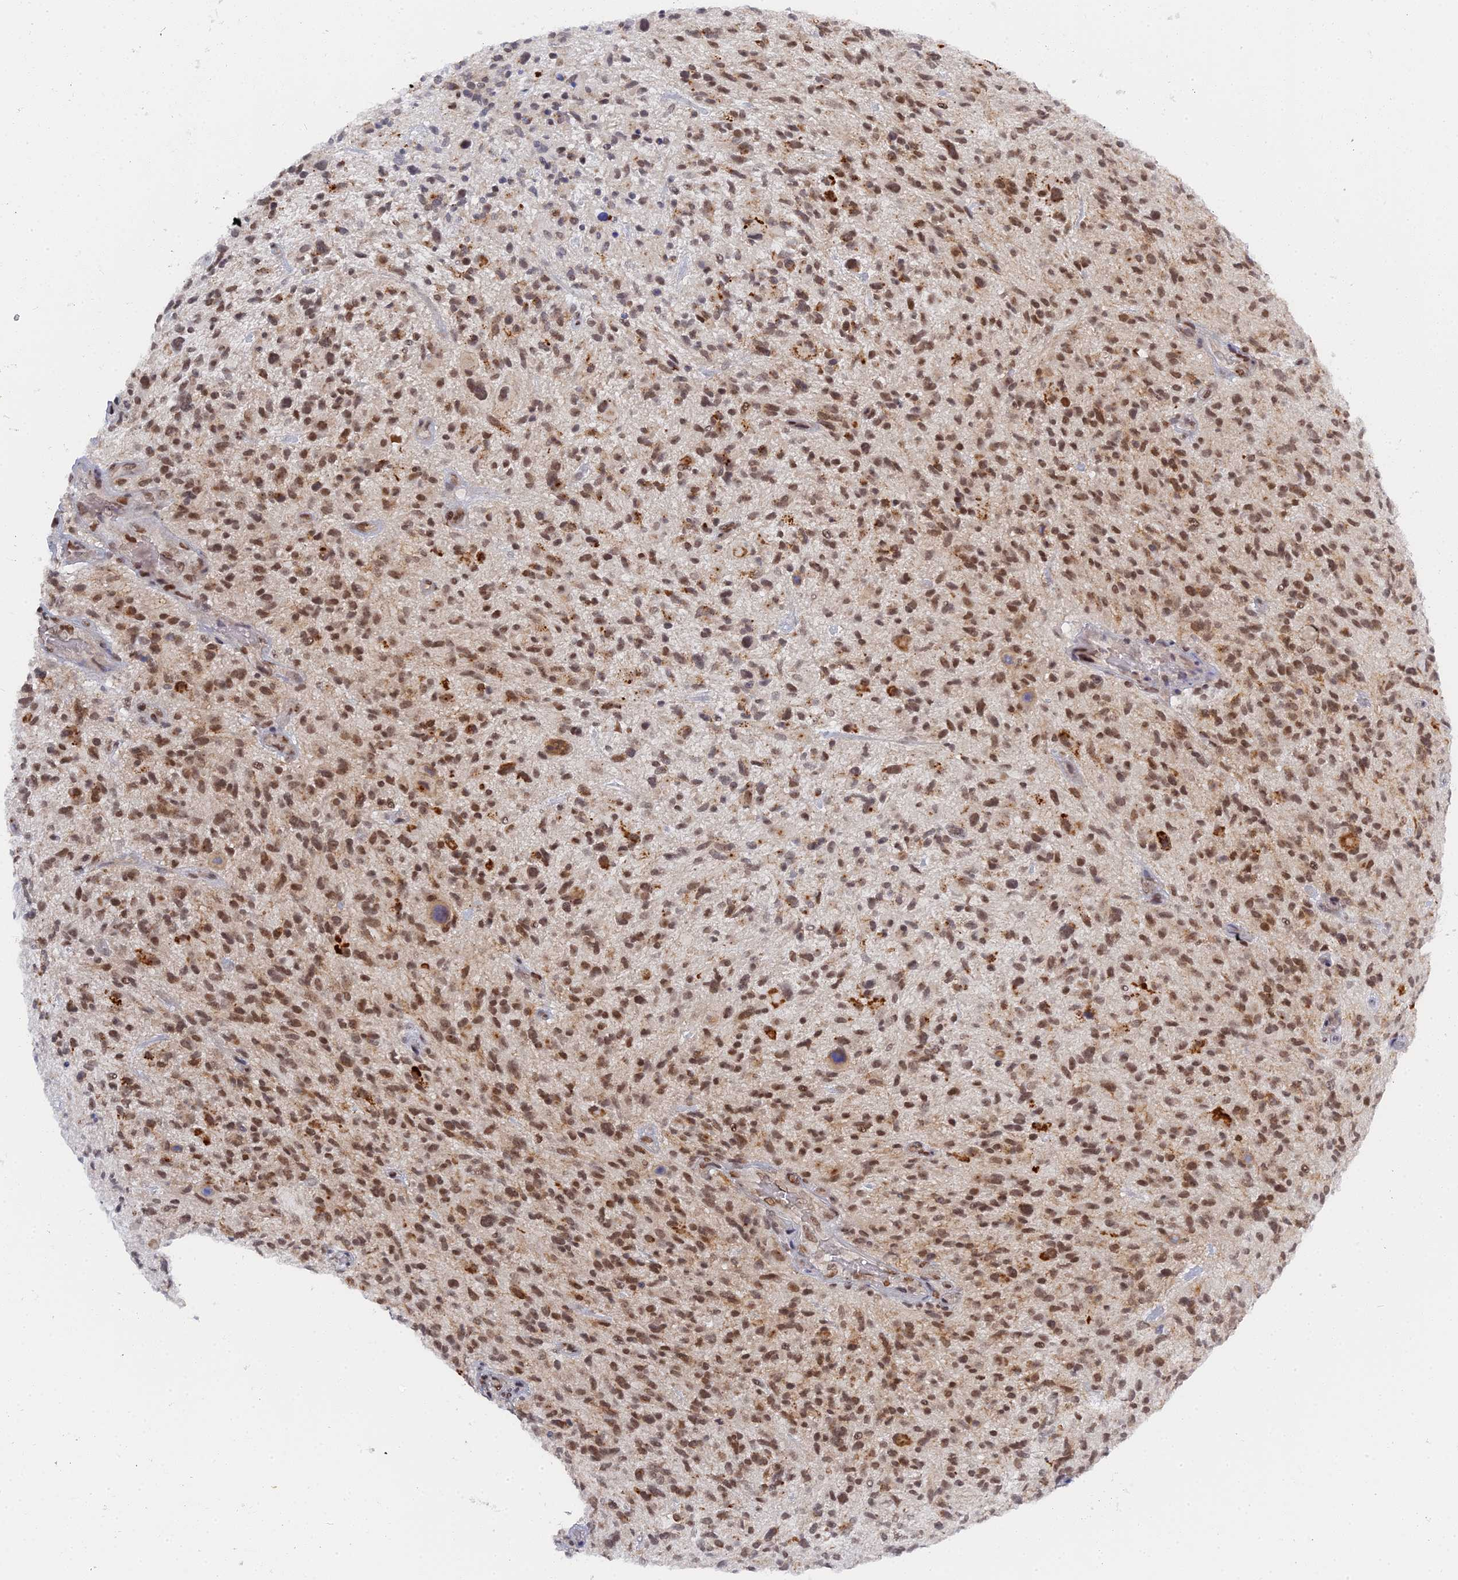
{"staining": {"intensity": "moderate", "quantity": ">75%", "location": "nuclear"}, "tissue": "glioma", "cell_type": "Tumor cells", "image_type": "cancer", "snomed": [{"axis": "morphology", "description": "Glioma, malignant, High grade"}, {"axis": "topography", "description": "Brain"}], "caption": "Protein positivity by immunohistochemistry shows moderate nuclear expression in about >75% of tumor cells in high-grade glioma (malignant). The staining is performed using DAB brown chromogen to label protein expression. The nuclei are counter-stained blue using hematoxylin.", "gene": "CCDC85A", "patient": {"sex": "male", "age": 47}}